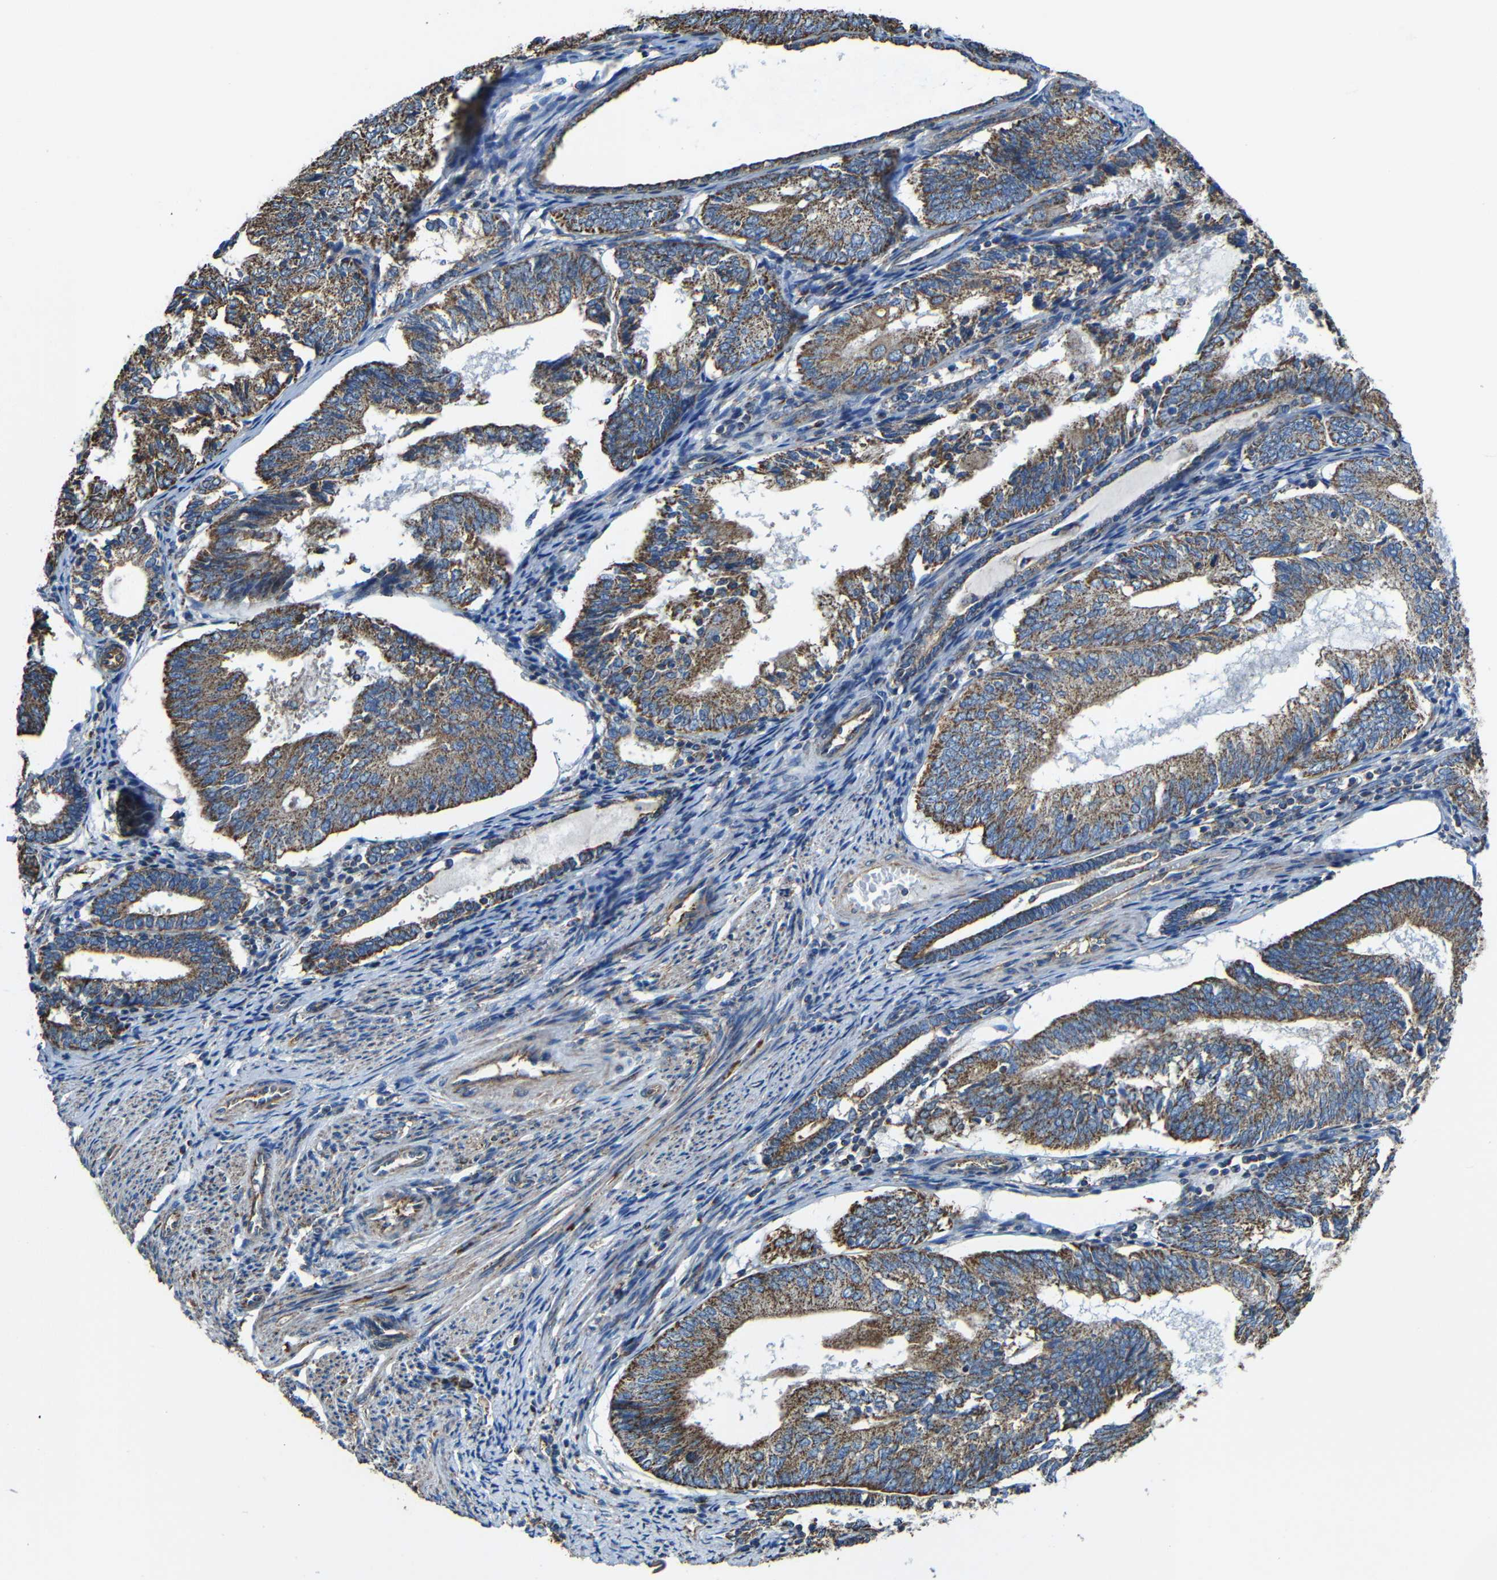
{"staining": {"intensity": "strong", "quantity": ">75%", "location": "cytoplasmic/membranous"}, "tissue": "endometrial cancer", "cell_type": "Tumor cells", "image_type": "cancer", "snomed": [{"axis": "morphology", "description": "Adenocarcinoma, NOS"}, {"axis": "topography", "description": "Endometrium"}], "caption": "IHC photomicrograph of neoplastic tissue: human adenocarcinoma (endometrial) stained using immunohistochemistry (IHC) shows high levels of strong protein expression localized specifically in the cytoplasmic/membranous of tumor cells, appearing as a cytoplasmic/membranous brown color.", "gene": "INTS6L", "patient": {"sex": "female", "age": 81}}